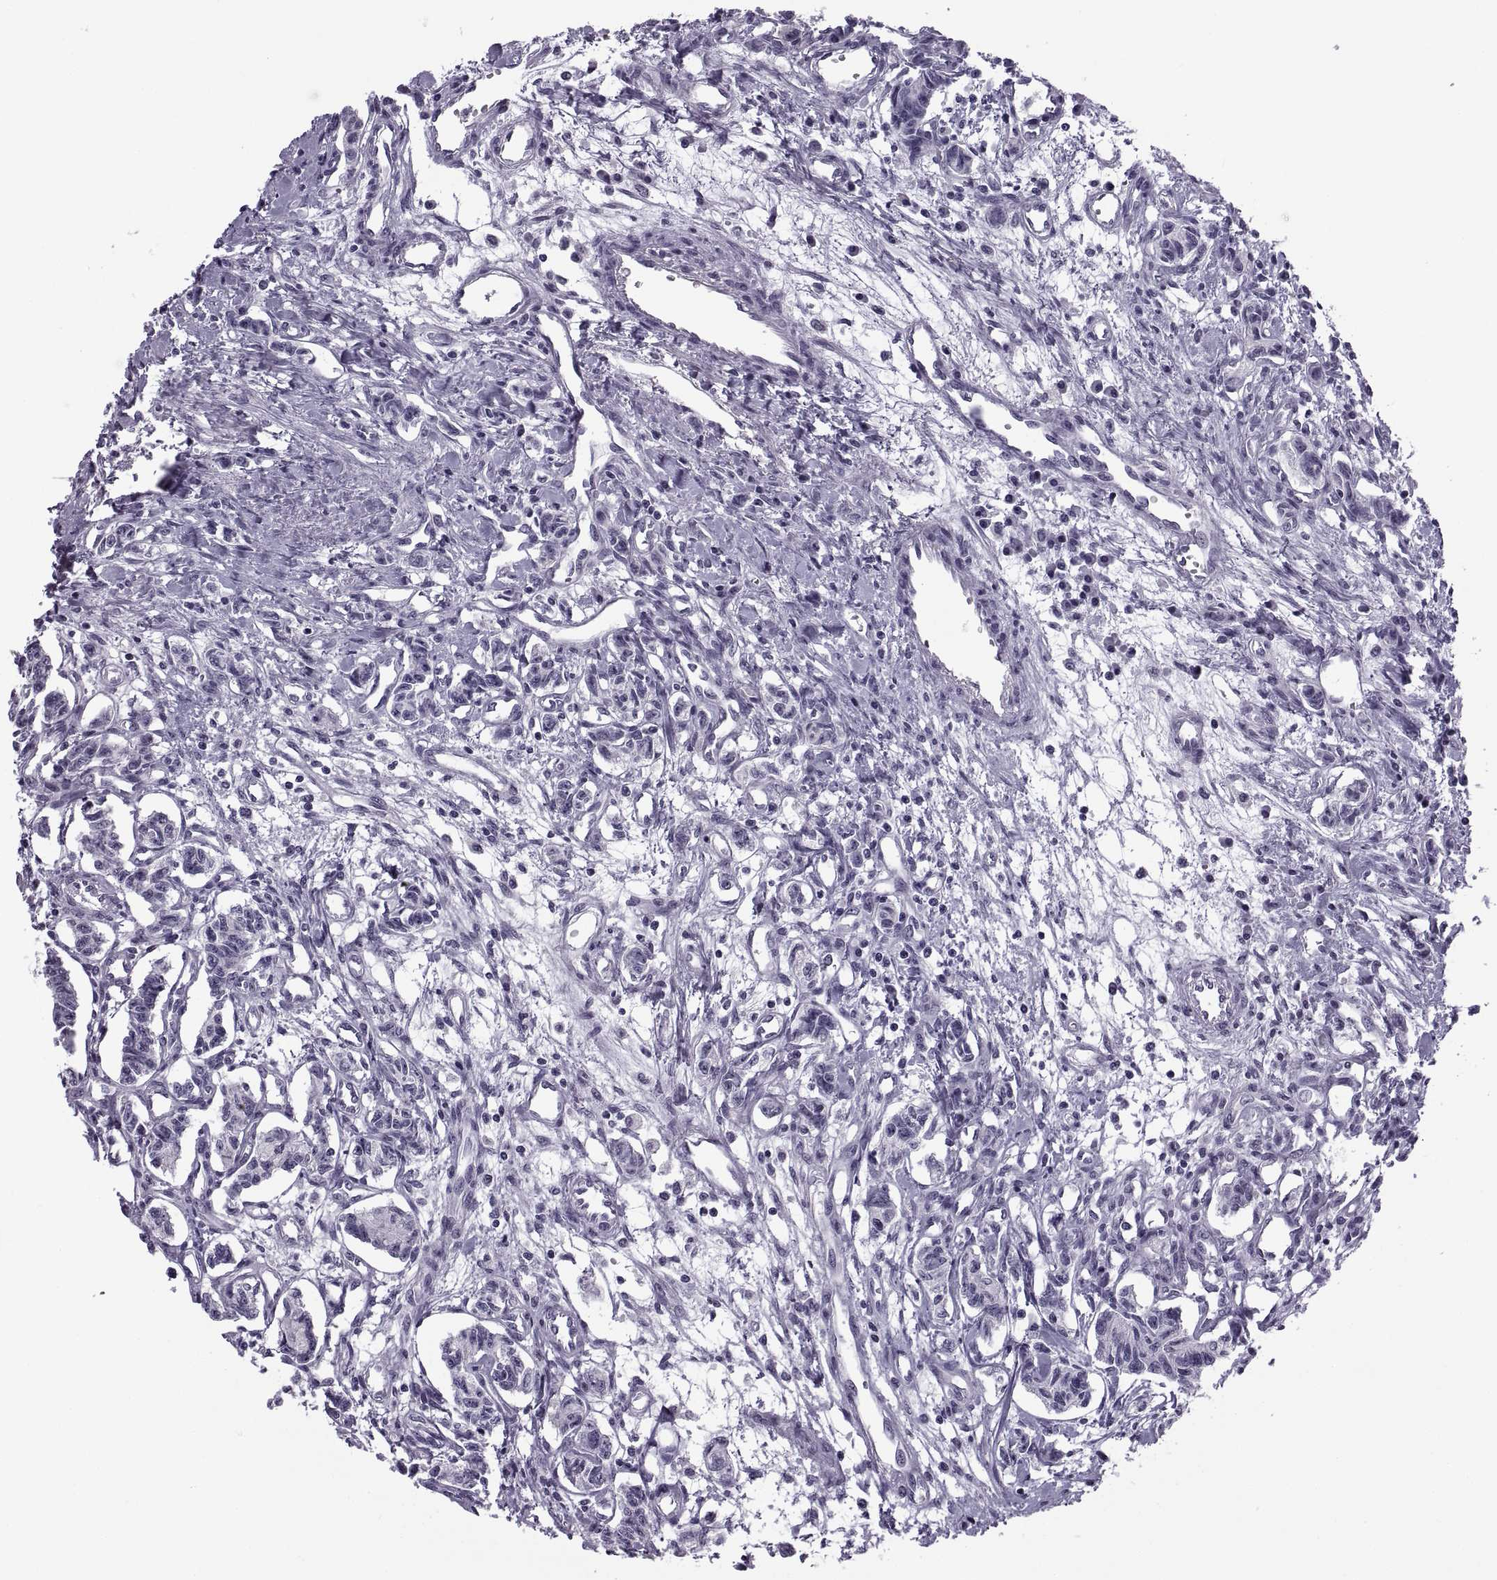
{"staining": {"intensity": "negative", "quantity": "none", "location": "none"}, "tissue": "carcinoid", "cell_type": "Tumor cells", "image_type": "cancer", "snomed": [{"axis": "morphology", "description": "Carcinoid, malignant, NOS"}, {"axis": "topography", "description": "Kidney"}], "caption": "Tumor cells are negative for protein expression in human malignant carcinoid.", "gene": "TBC1D3G", "patient": {"sex": "female", "age": 41}}